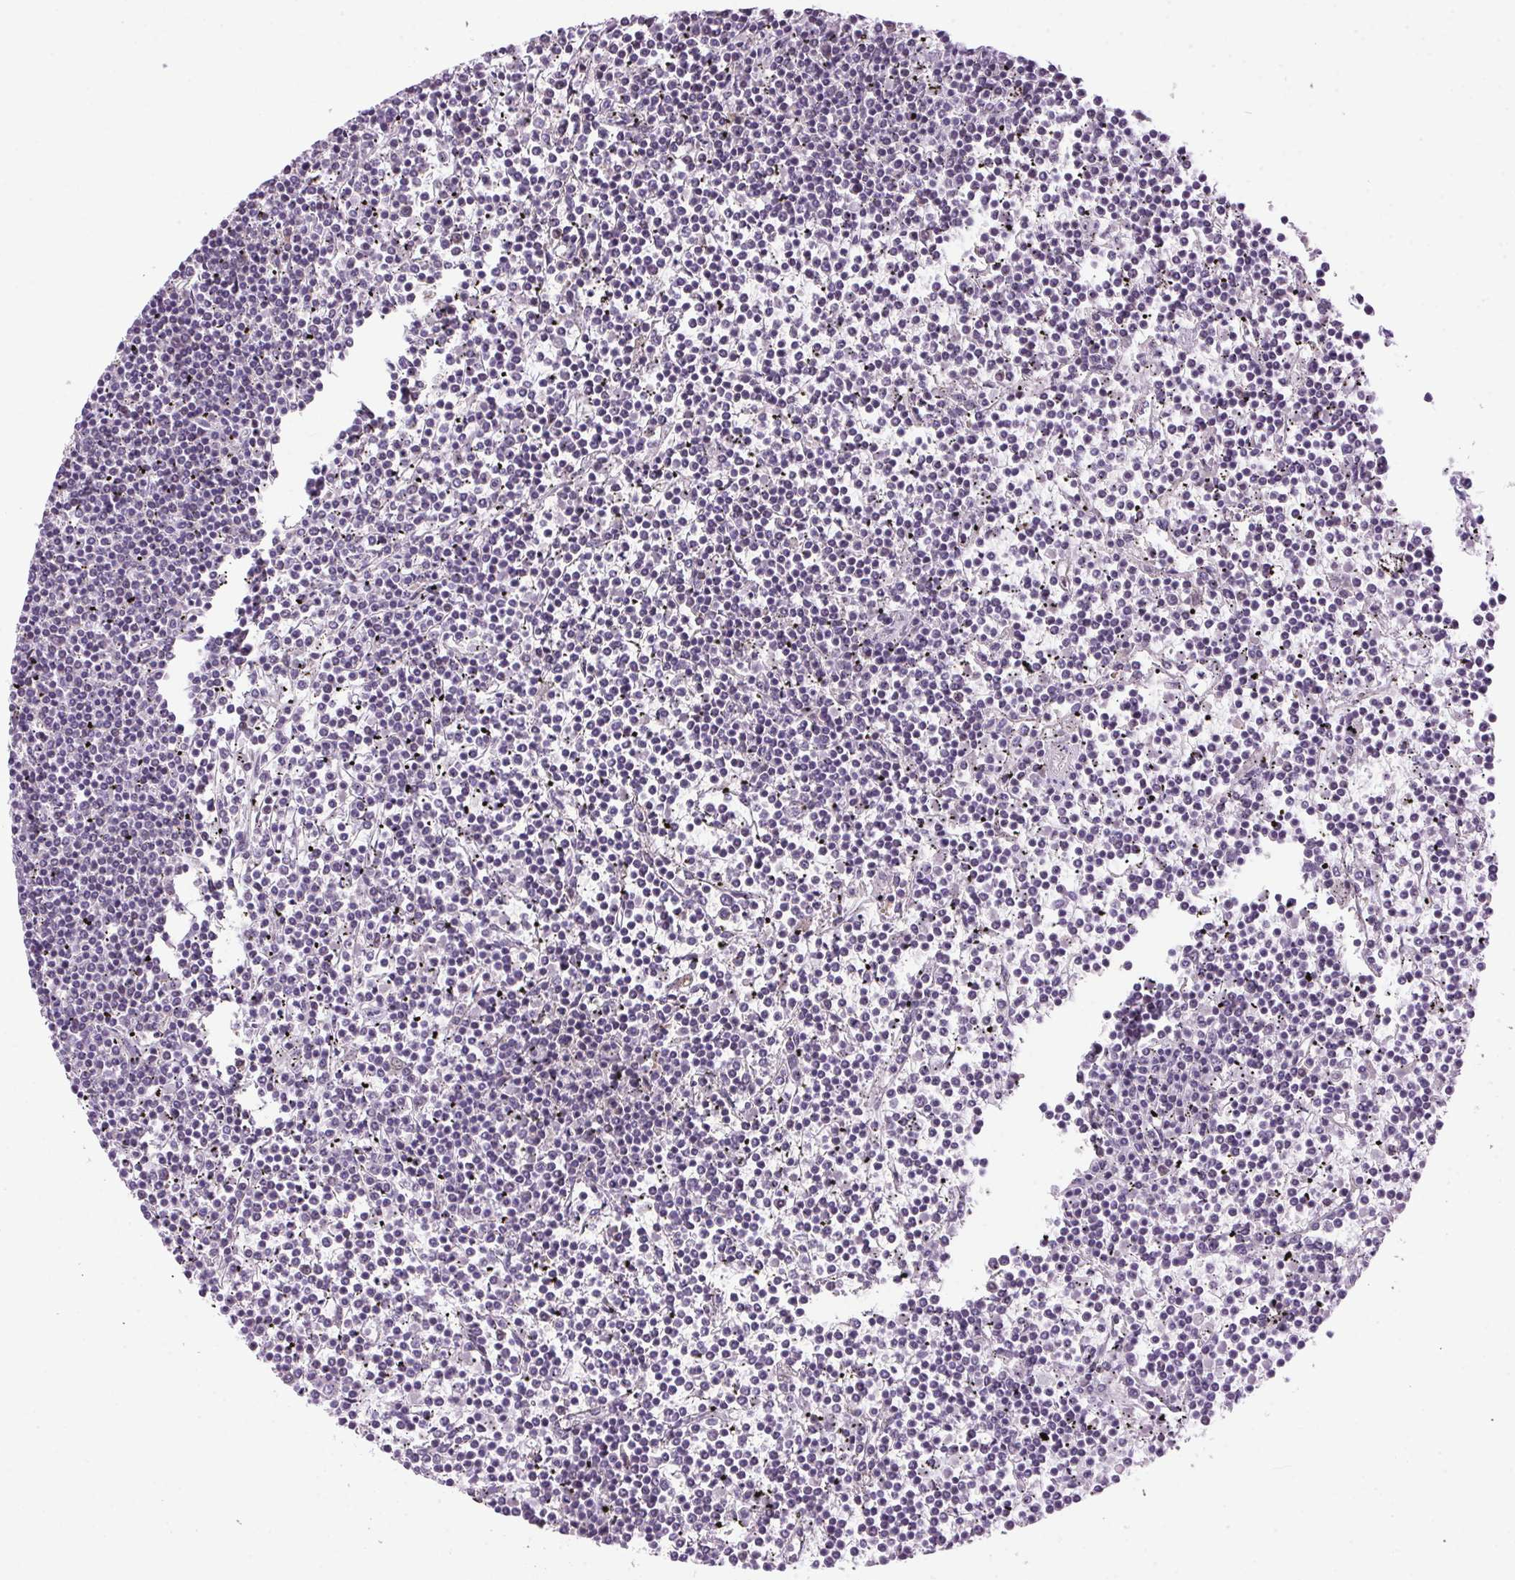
{"staining": {"intensity": "negative", "quantity": "none", "location": "none"}, "tissue": "lymphoma", "cell_type": "Tumor cells", "image_type": "cancer", "snomed": [{"axis": "morphology", "description": "Malignant lymphoma, non-Hodgkin's type, Low grade"}, {"axis": "topography", "description": "Spleen"}], "caption": "The image shows no staining of tumor cells in lymphoma. (DAB (3,3'-diaminobenzidine) immunohistochemistry with hematoxylin counter stain).", "gene": "AKR1E2", "patient": {"sex": "female", "age": 19}}